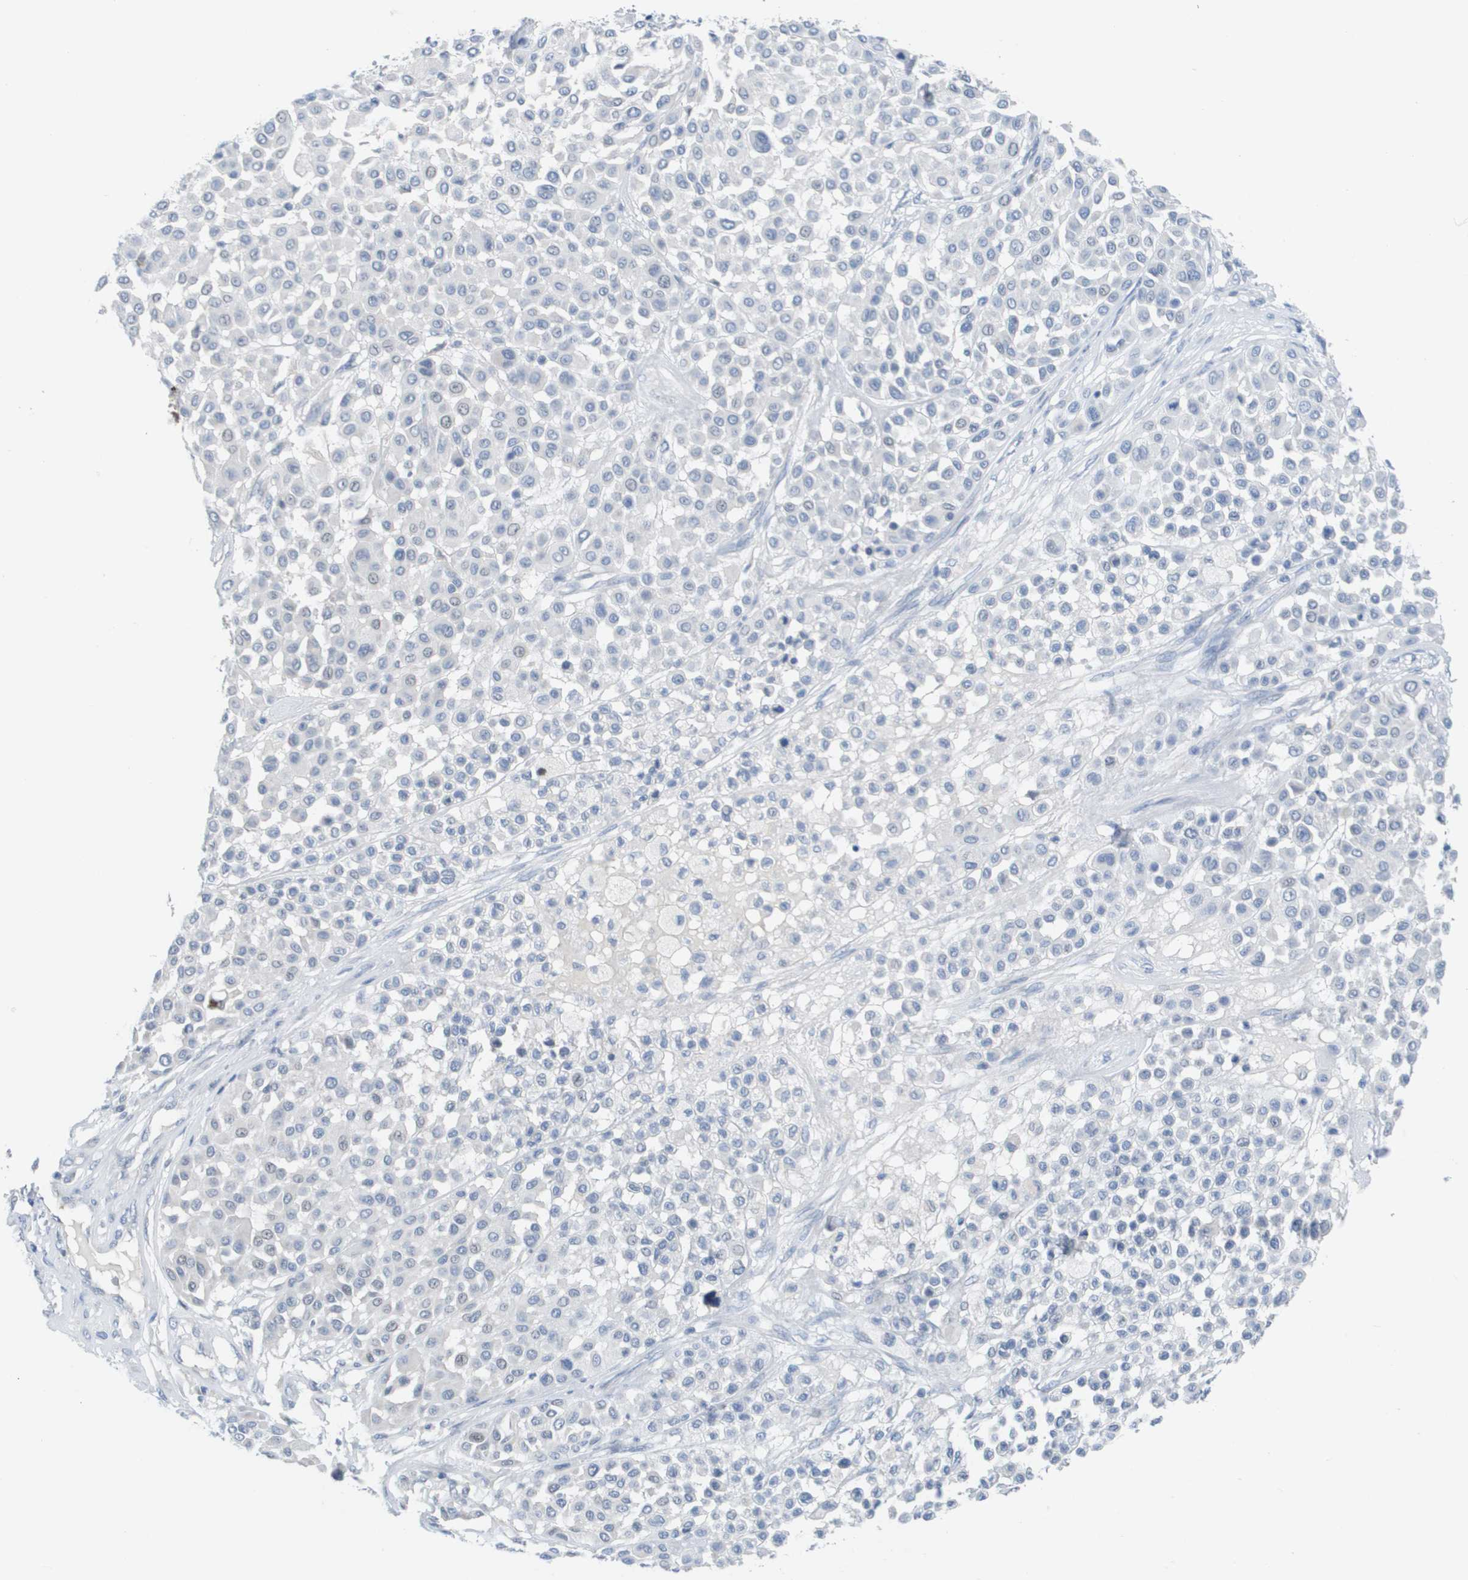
{"staining": {"intensity": "negative", "quantity": "none", "location": "none"}, "tissue": "melanoma", "cell_type": "Tumor cells", "image_type": "cancer", "snomed": [{"axis": "morphology", "description": "Malignant melanoma, Metastatic site"}, {"axis": "topography", "description": "Soft tissue"}], "caption": "IHC photomicrograph of human malignant melanoma (metastatic site) stained for a protein (brown), which shows no staining in tumor cells. (Brightfield microscopy of DAB (3,3'-diaminobenzidine) immunohistochemistry at high magnification).", "gene": "PDE4A", "patient": {"sex": "male", "age": 41}}